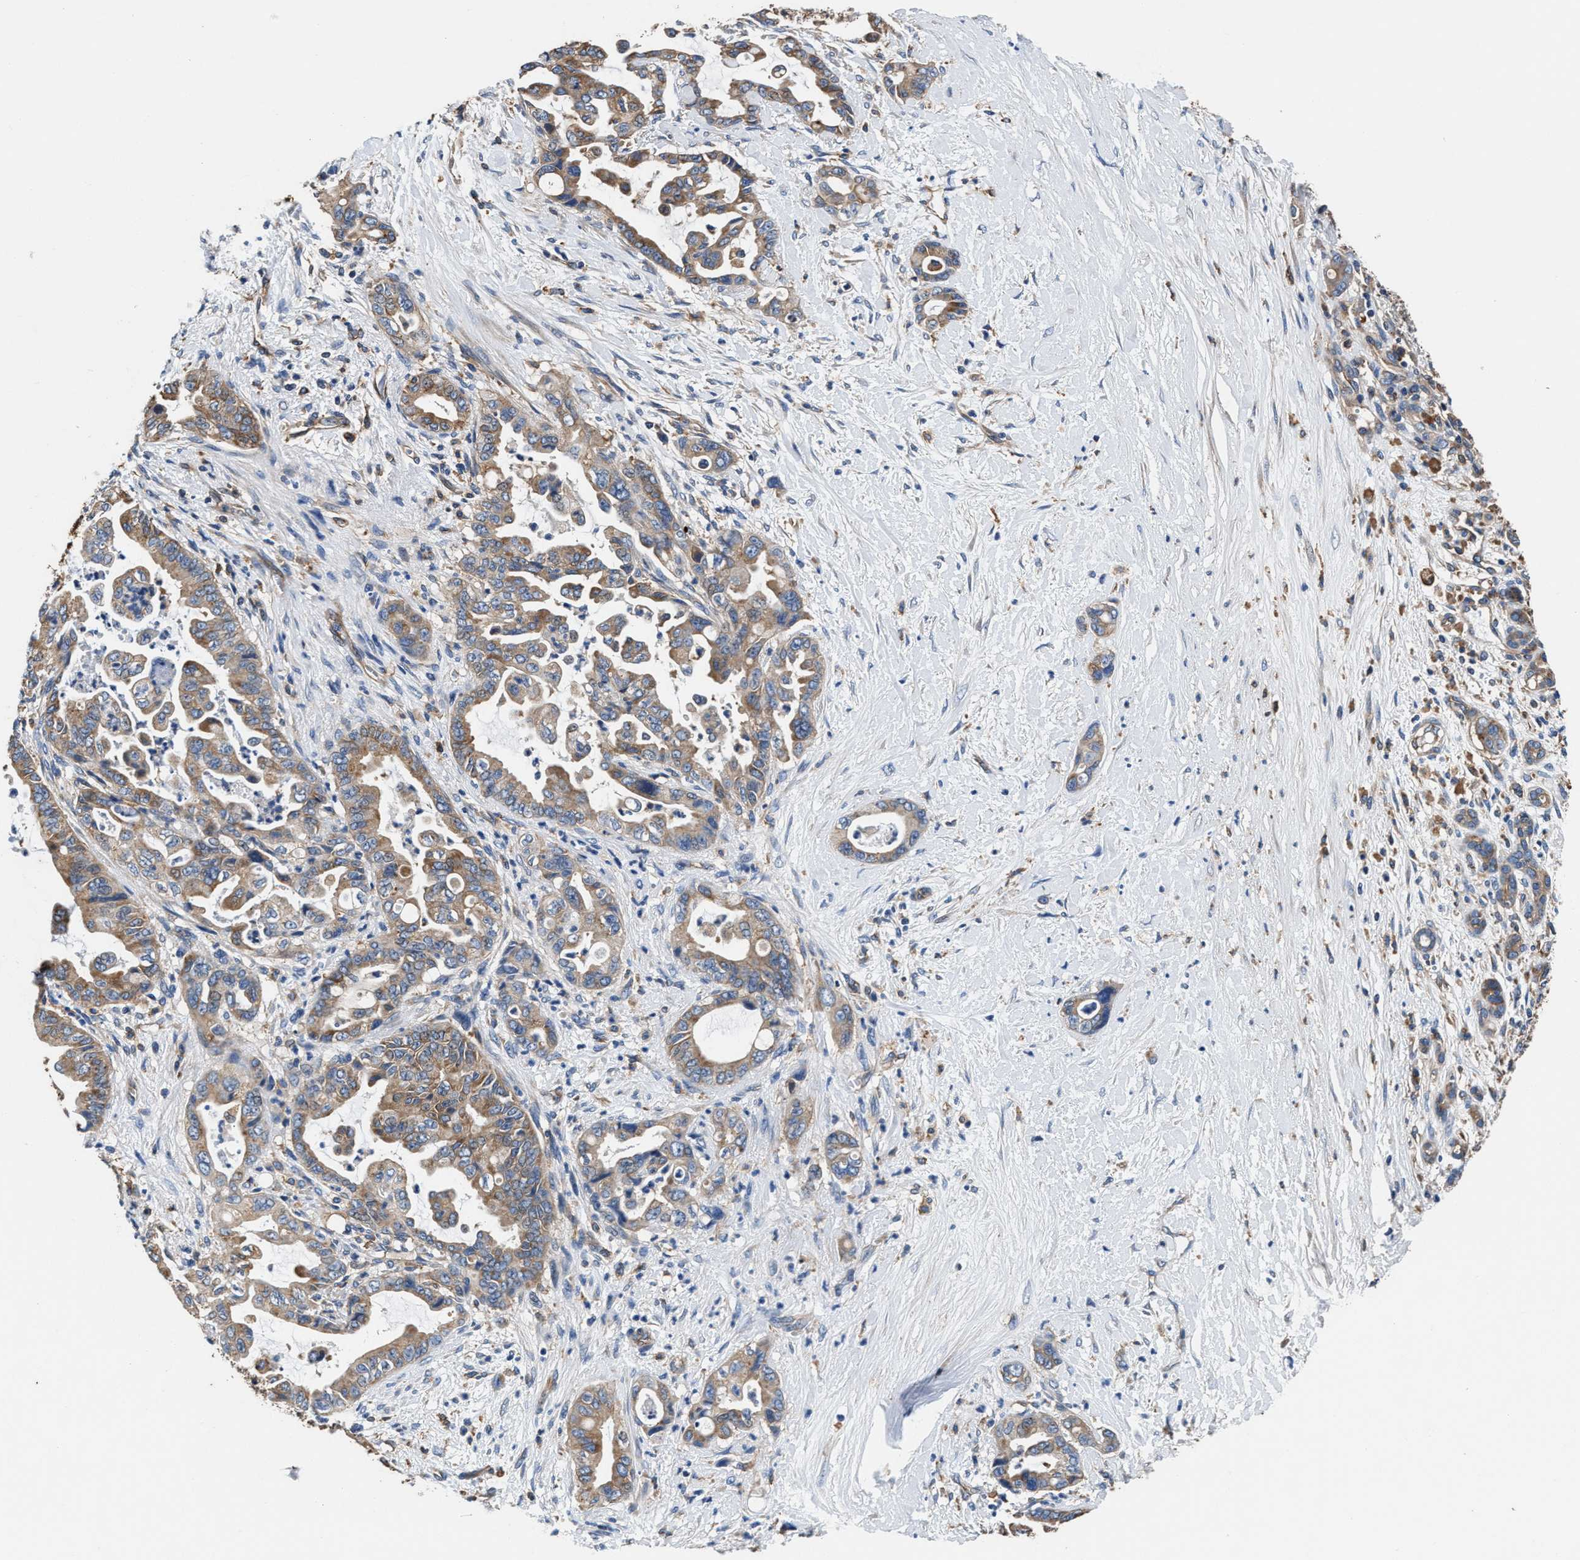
{"staining": {"intensity": "moderate", "quantity": ">75%", "location": "cytoplasmic/membranous"}, "tissue": "pancreatic cancer", "cell_type": "Tumor cells", "image_type": "cancer", "snomed": [{"axis": "morphology", "description": "Adenocarcinoma, NOS"}, {"axis": "topography", "description": "Pancreas"}], "caption": "High-power microscopy captured an immunohistochemistry image of adenocarcinoma (pancreatic), revealing moderate cytoplasmic/membranous staining in approximately >75% of tumor cells.", "gene": "PPP1R9B", "patient": {"sex": "male", "age": 70}}